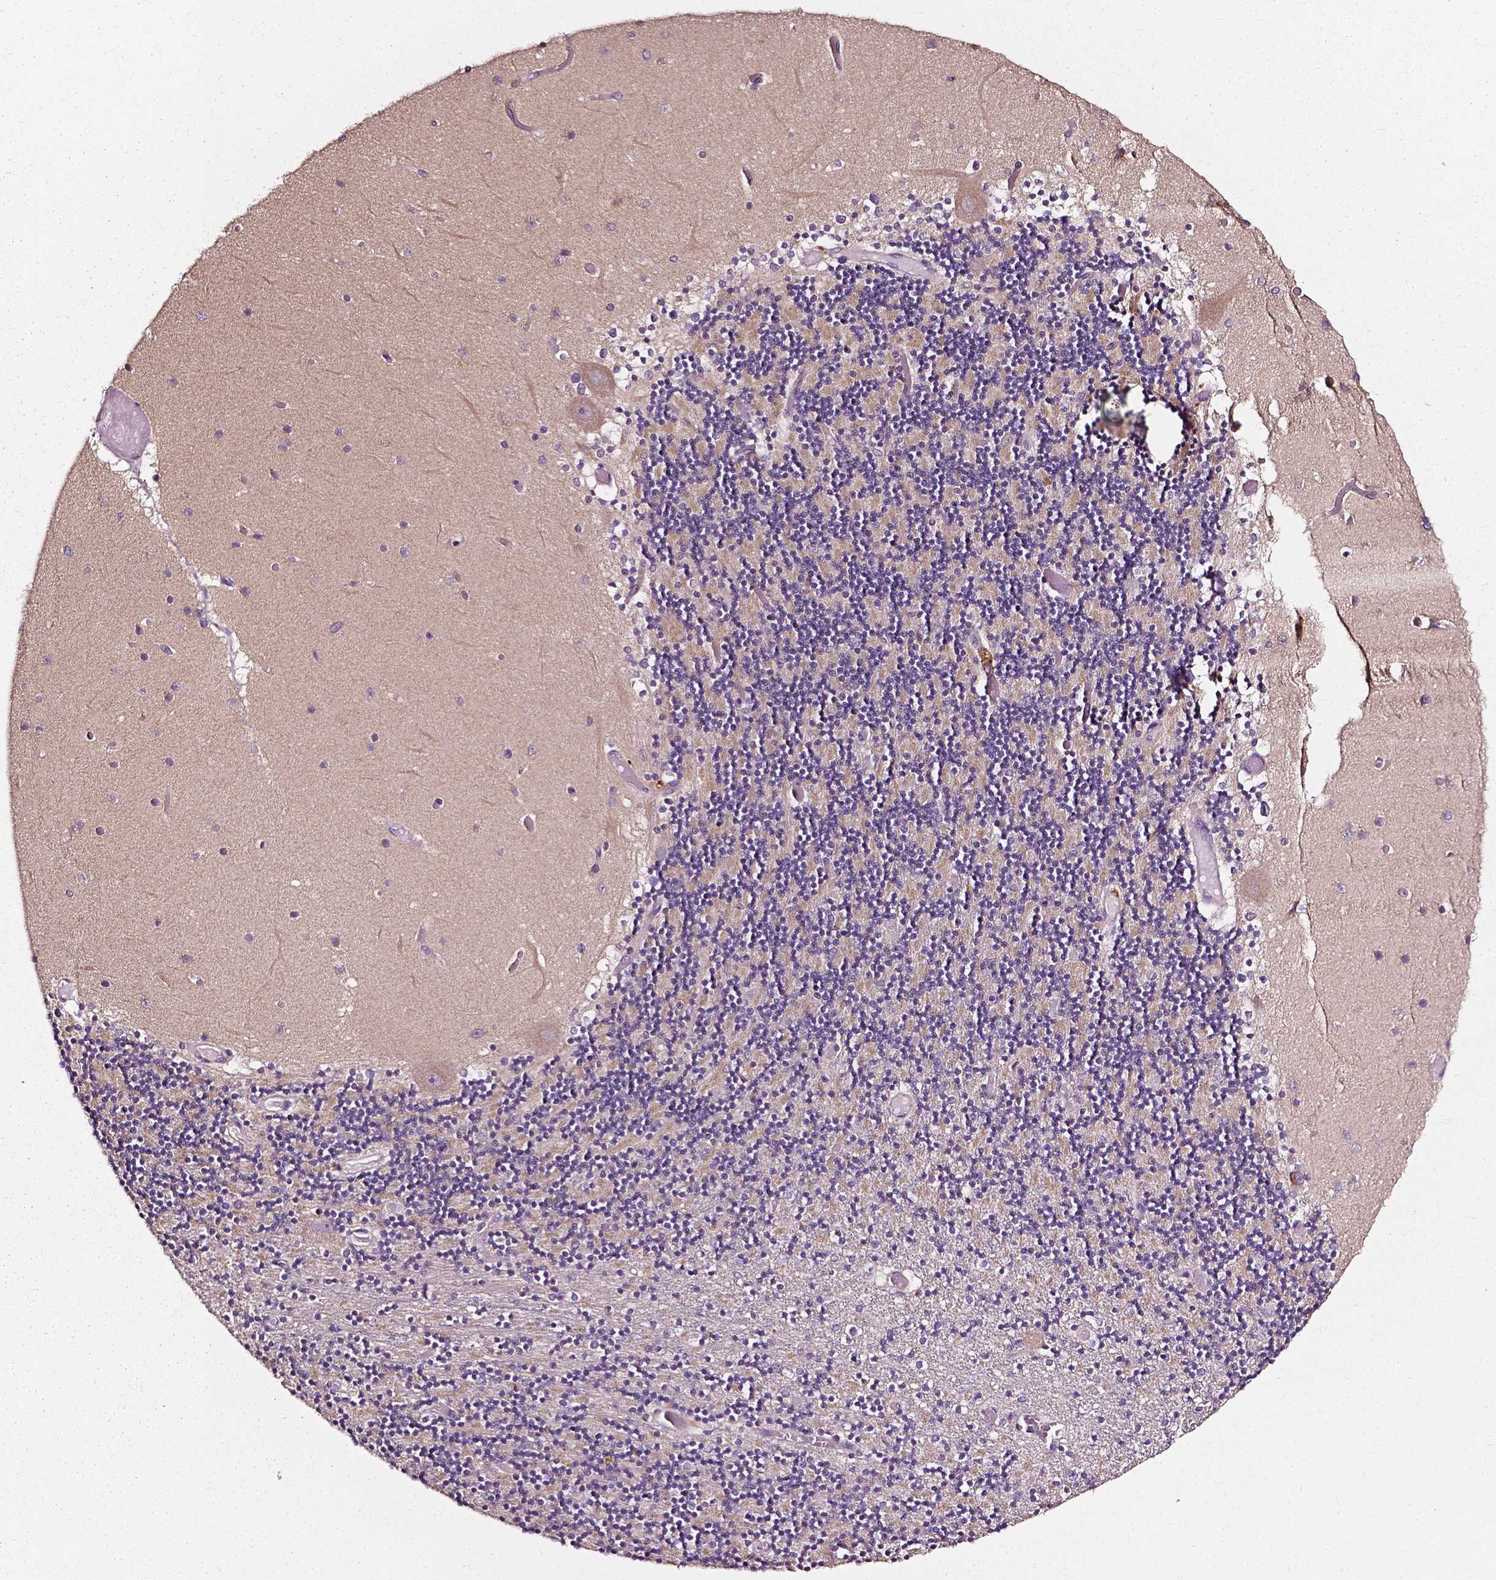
{"staining": {"intensity": "weak", "quantity": "<25%", "location": "cytoplasmic/membranous"}, "tissue": "cerebellum", "cell_type": "Cells in granular layer", "image_type": "normal", "snomed": [{"axis": "morphology", "description": "Normal tissue, NOS"}, {"axis": "topography", "description": "Cerebellum"}], "caption": "Immunohistochemical staining of unremarkable cerebellum demonstrates no significant positivity in cells in granular layer. (Brightfield microscopy of DAB (3,3'-diaminobenzidine) immunohistochemistry at high magnification).", "gene": "ATG16L1", "patient": {"sex": "female", "age": 28}}